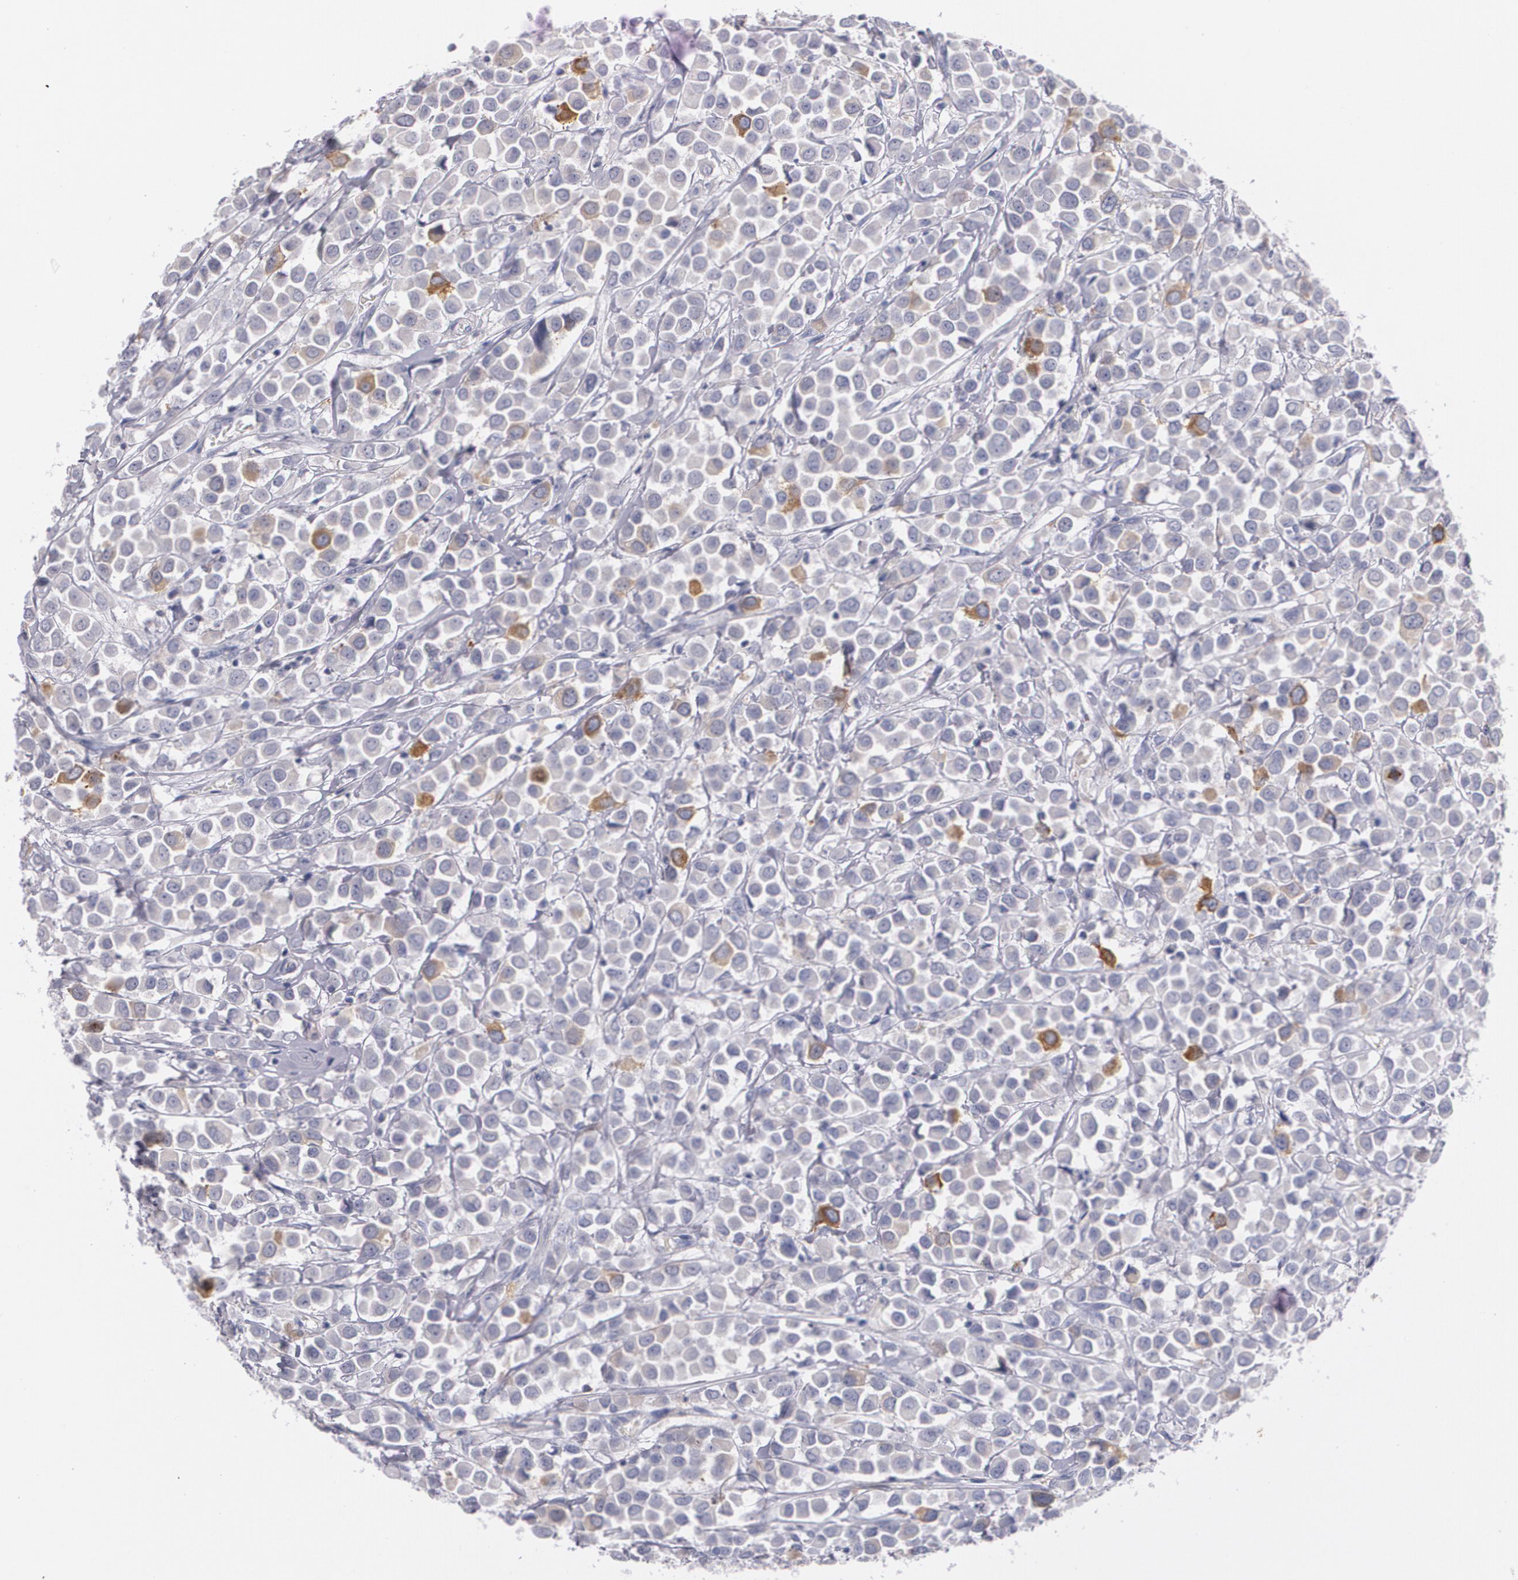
{"staining": {"intensity": "strong", "quantity": "<25%", "location": "cytoplasmic/membranous"}, "tissue": "breast cancer", "cell_type": "Tumor cells", "image_type": "cancer", "snomed": [{"axis": "morphology", "description": "Duct carcinoma"}, {"axis": "topography", "description": "Breast"}], "caption": "Immunohistochemical staining of human intraductal carcinoma (breast) reveals medium levels of strong cytoplasmic/membranous staining in about <25% of tumor cells. Using DAB (brown) and hematoxylin (blue) stains, captured at high magnification using brightfield microscopy.", "gene": "HMMR", "patient": {"sex": "female", "age": 61}}